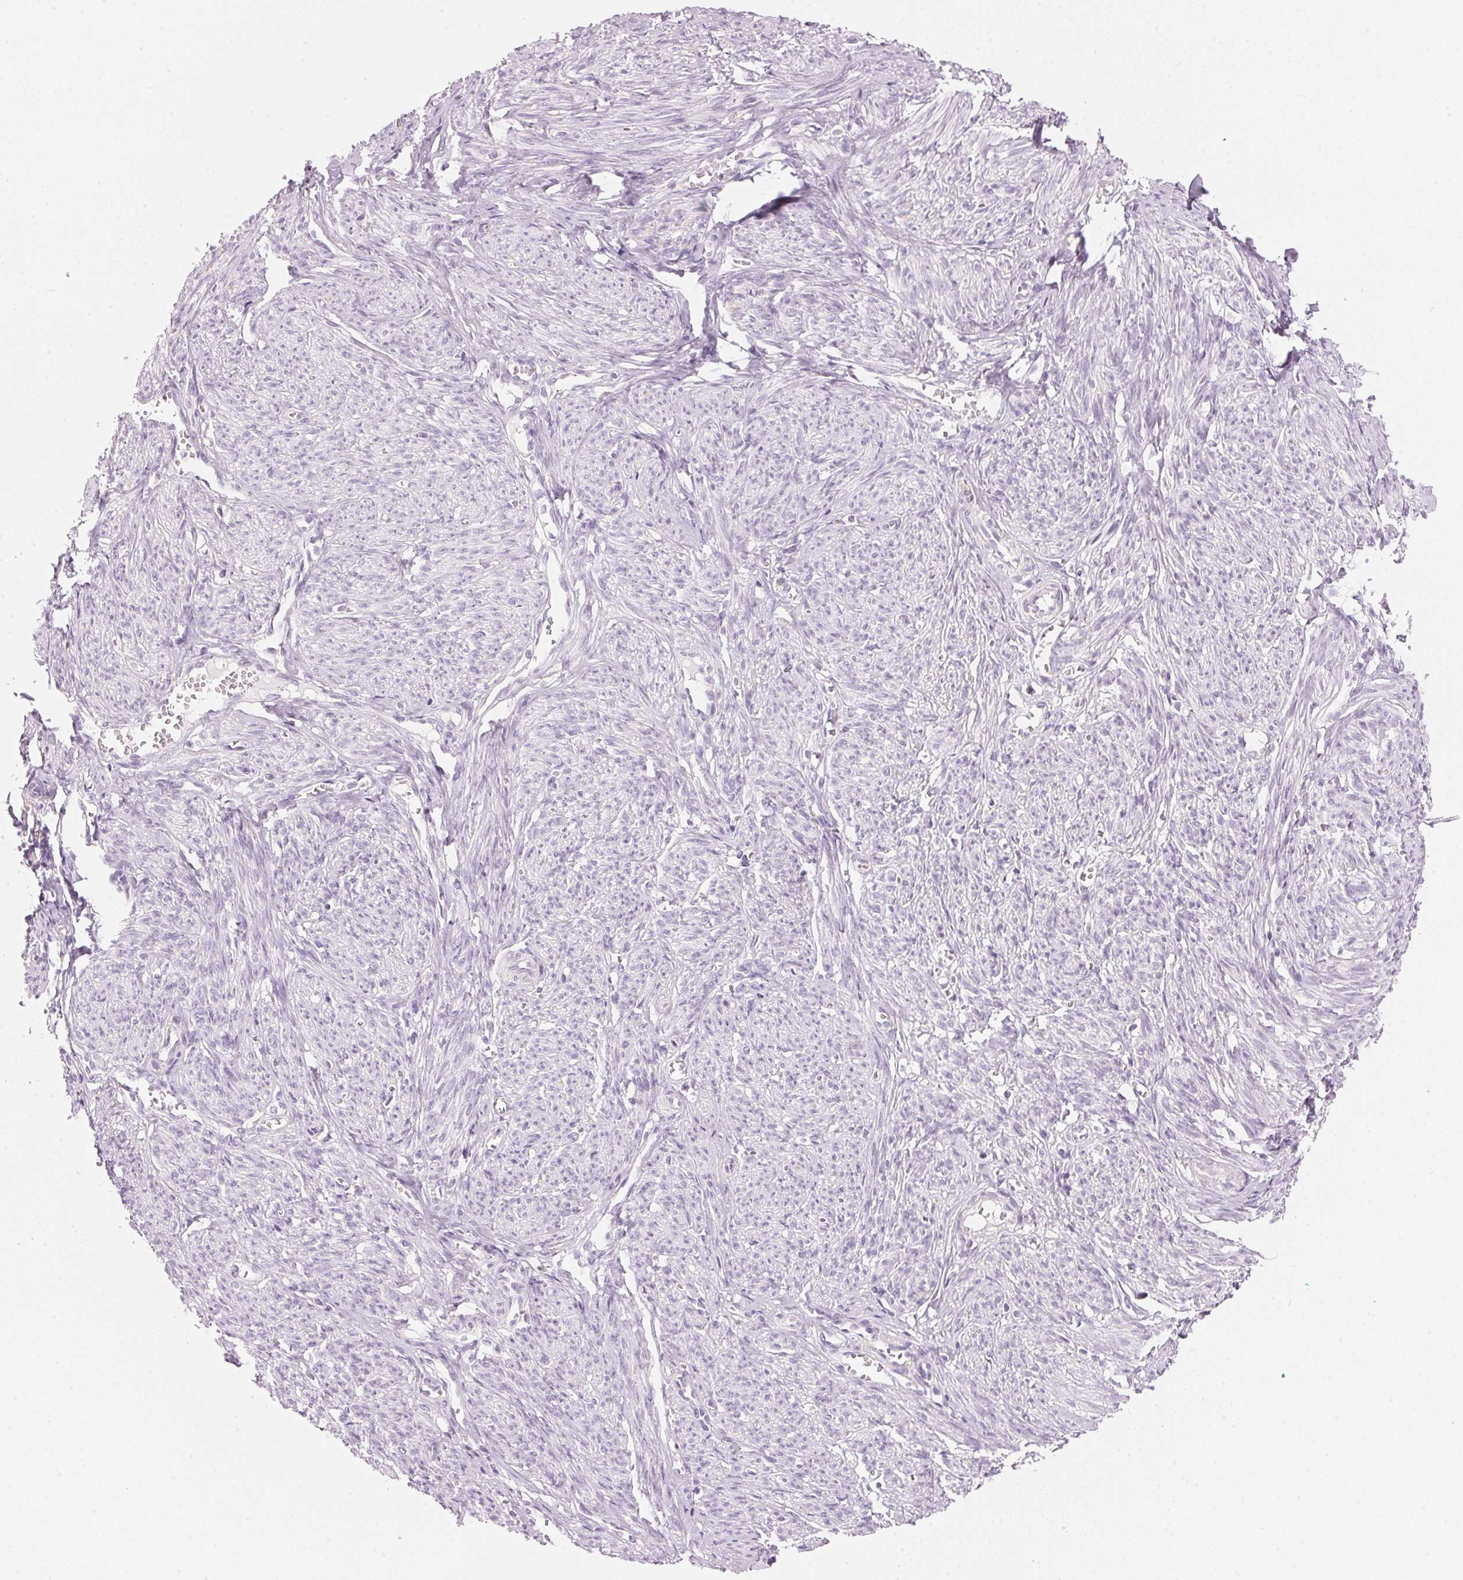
{"staining": {"intensity": "negative", "quantity": "none", "location": "none"}, "tissue": "smooth muscle", "cell_type": "Smooth muscle cells", "image_type": "normal", "snomed": [{"axis": "morphology", "description": "Normal tissue, NOS"}, {"axis": "topography", "description": "Smooth muscle"}], "caption": "Smooth muscle was stained to show a protein in brown. There is no significant positivity in smooth muscle cells.", "gene": "HOXB13", "patient": {"sex": "female", "age": 65}}